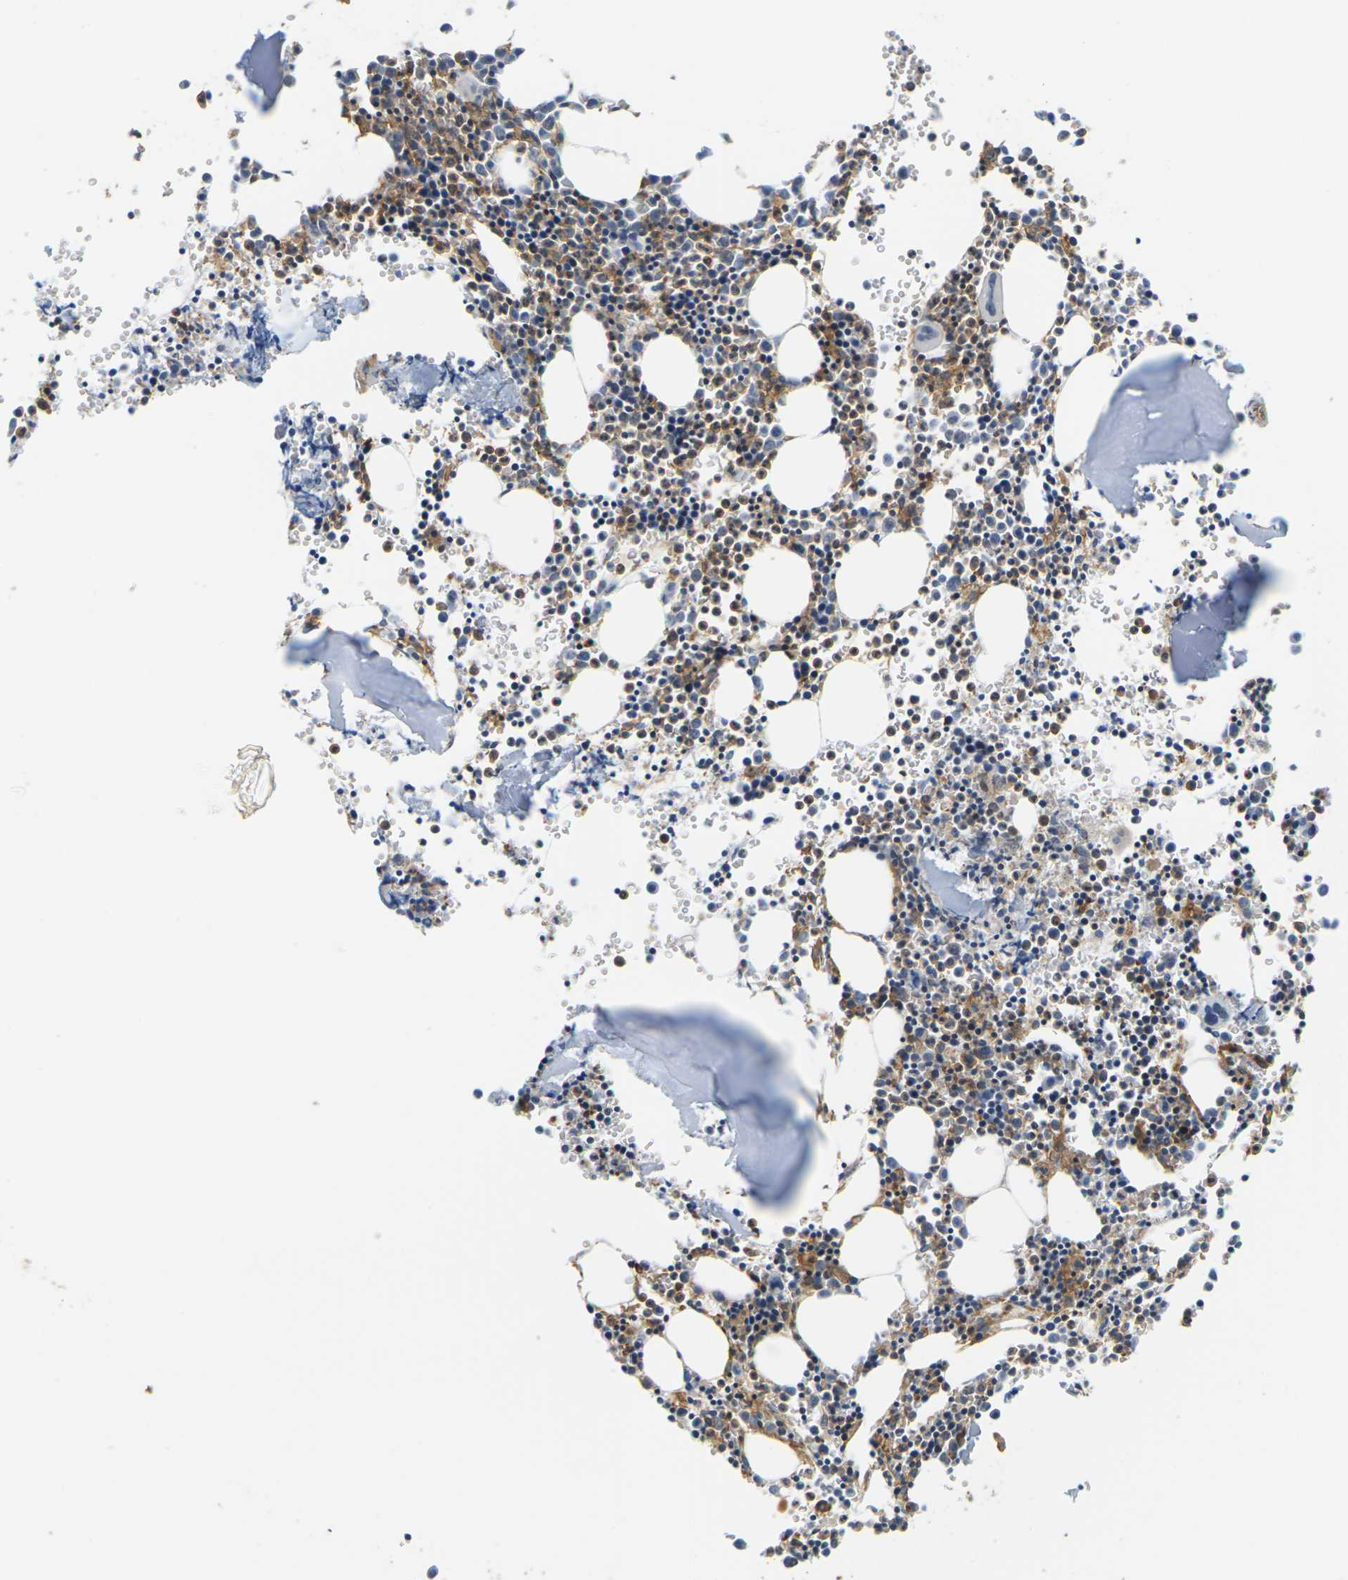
{"staining": {"intensity": "moderate", "quantity": ">75%", "location": "cytoplasmic/membranous"}, "tissue": "bone marrow", "cell_type": "Hematopoietic cells", "image_type": "normal", "snomed": [{"axis": "morphology", "description": "Normal tissue, NOS"}, {"axis": "morphology", "description": "Inflammation, NOS"}, {"axis": "topography", "description": "Bone marrow"}], "caption": "Immunohistochemical staining of benign bone marrow displays medium levels of moderate cytoplasmic/membranous expression in approximately >75% of hematopoietic cells. The protein of interest is shown in brown color, while the nuclei are stained blue.", "gene": "IQGAP1", "patient": {"sex": "female", "age": 17}}